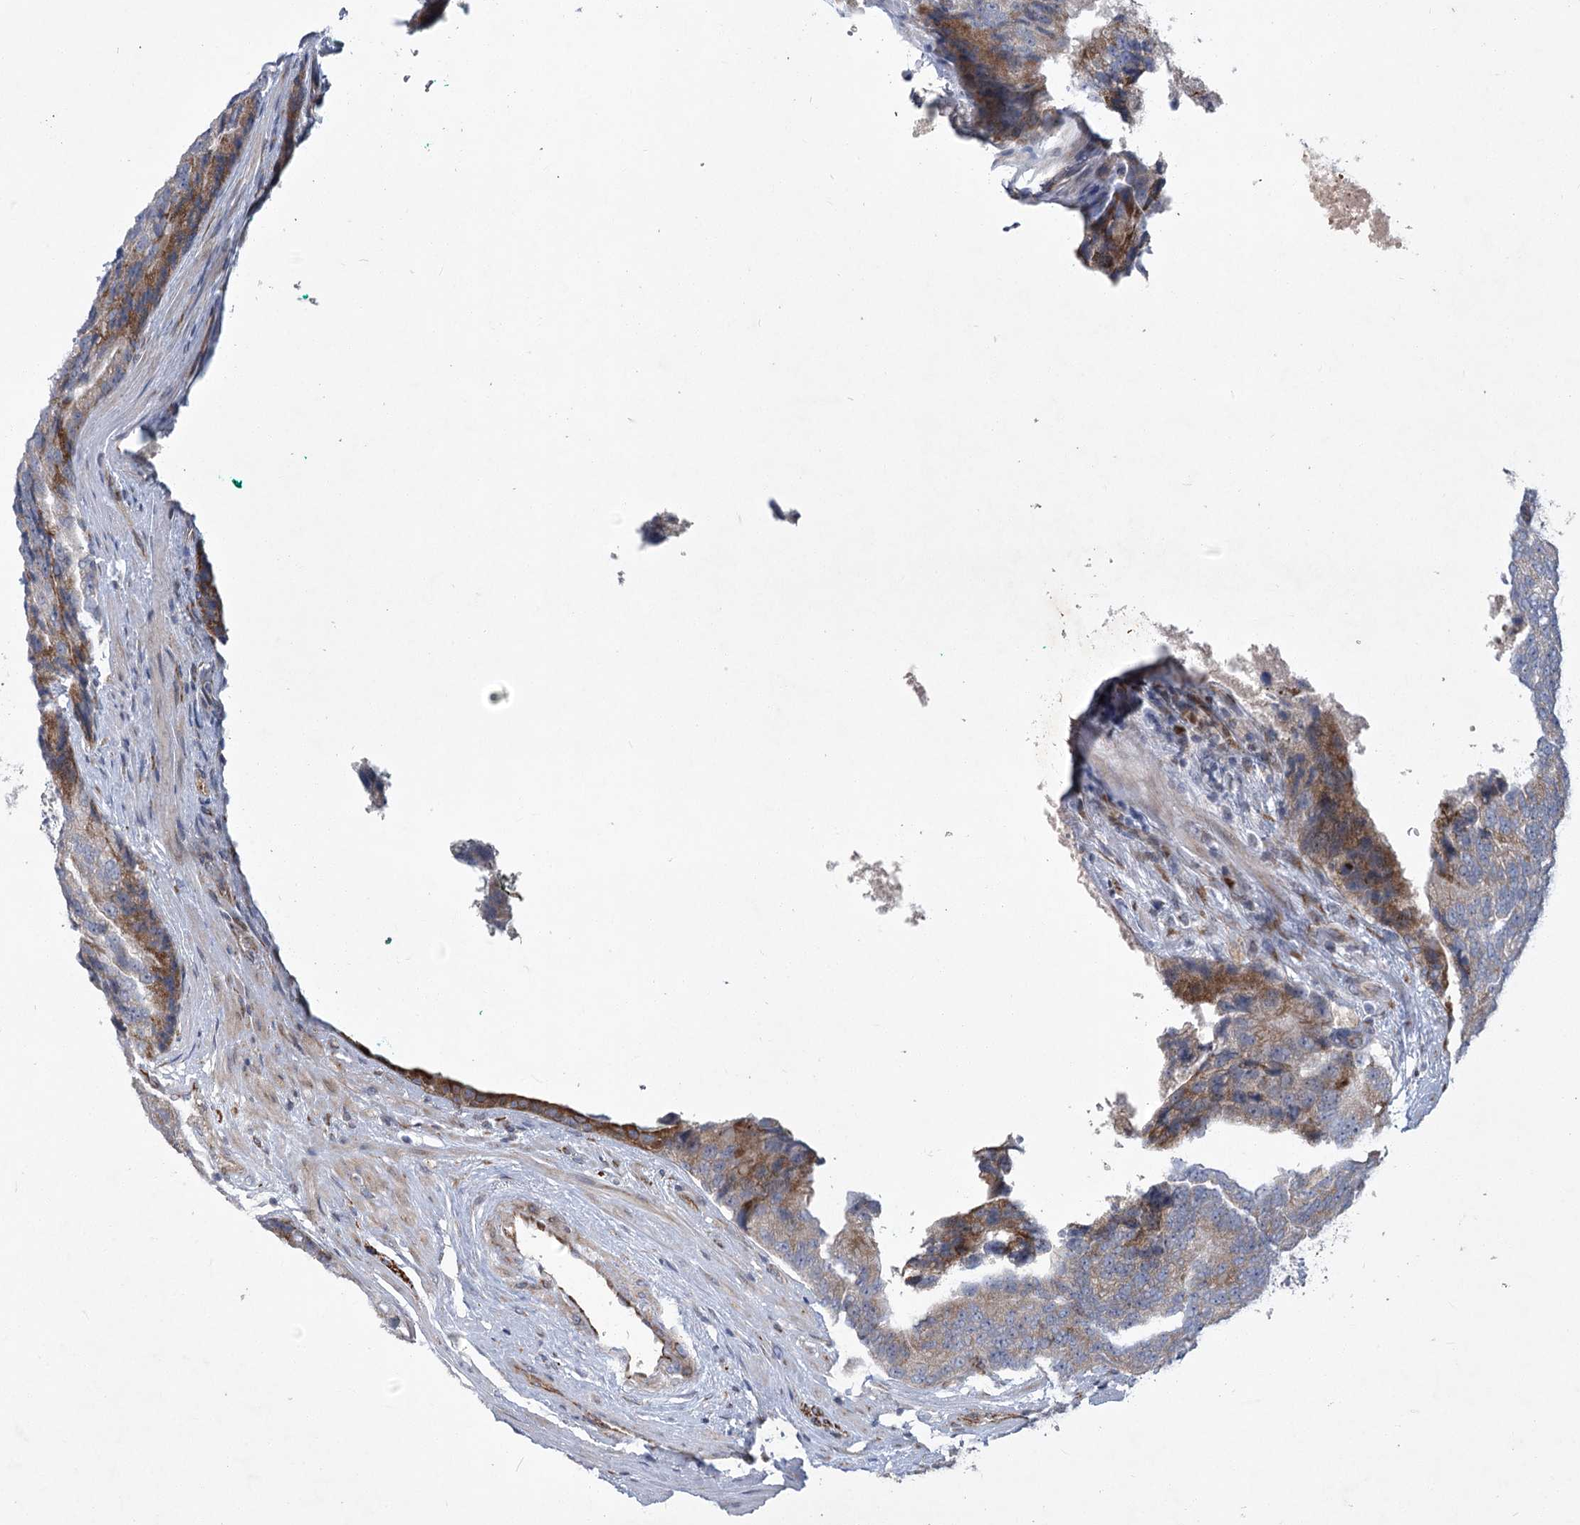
{"staining": {"intensity": "moderate", "quantity": ">75%", "location": "cytoplasmic/membranous"}, "tissue": "prostate cancer", "cell_type": "Tumor cells", "image_type": "cancer", "snomed": [{"axis": "morphology", "description": "Adenocarcinoma, High grade"}, {"axis": "topography", "description": "Prostate"}], "caption": "Prostate cancer tissue demonstrates moderate cytoplasmic/membranous positivity in approximately >75% of tumor cells, visualized by immunohistochemistry.", "gene": "GCNT4", "patient": {"sex": "male", "age": 70}}